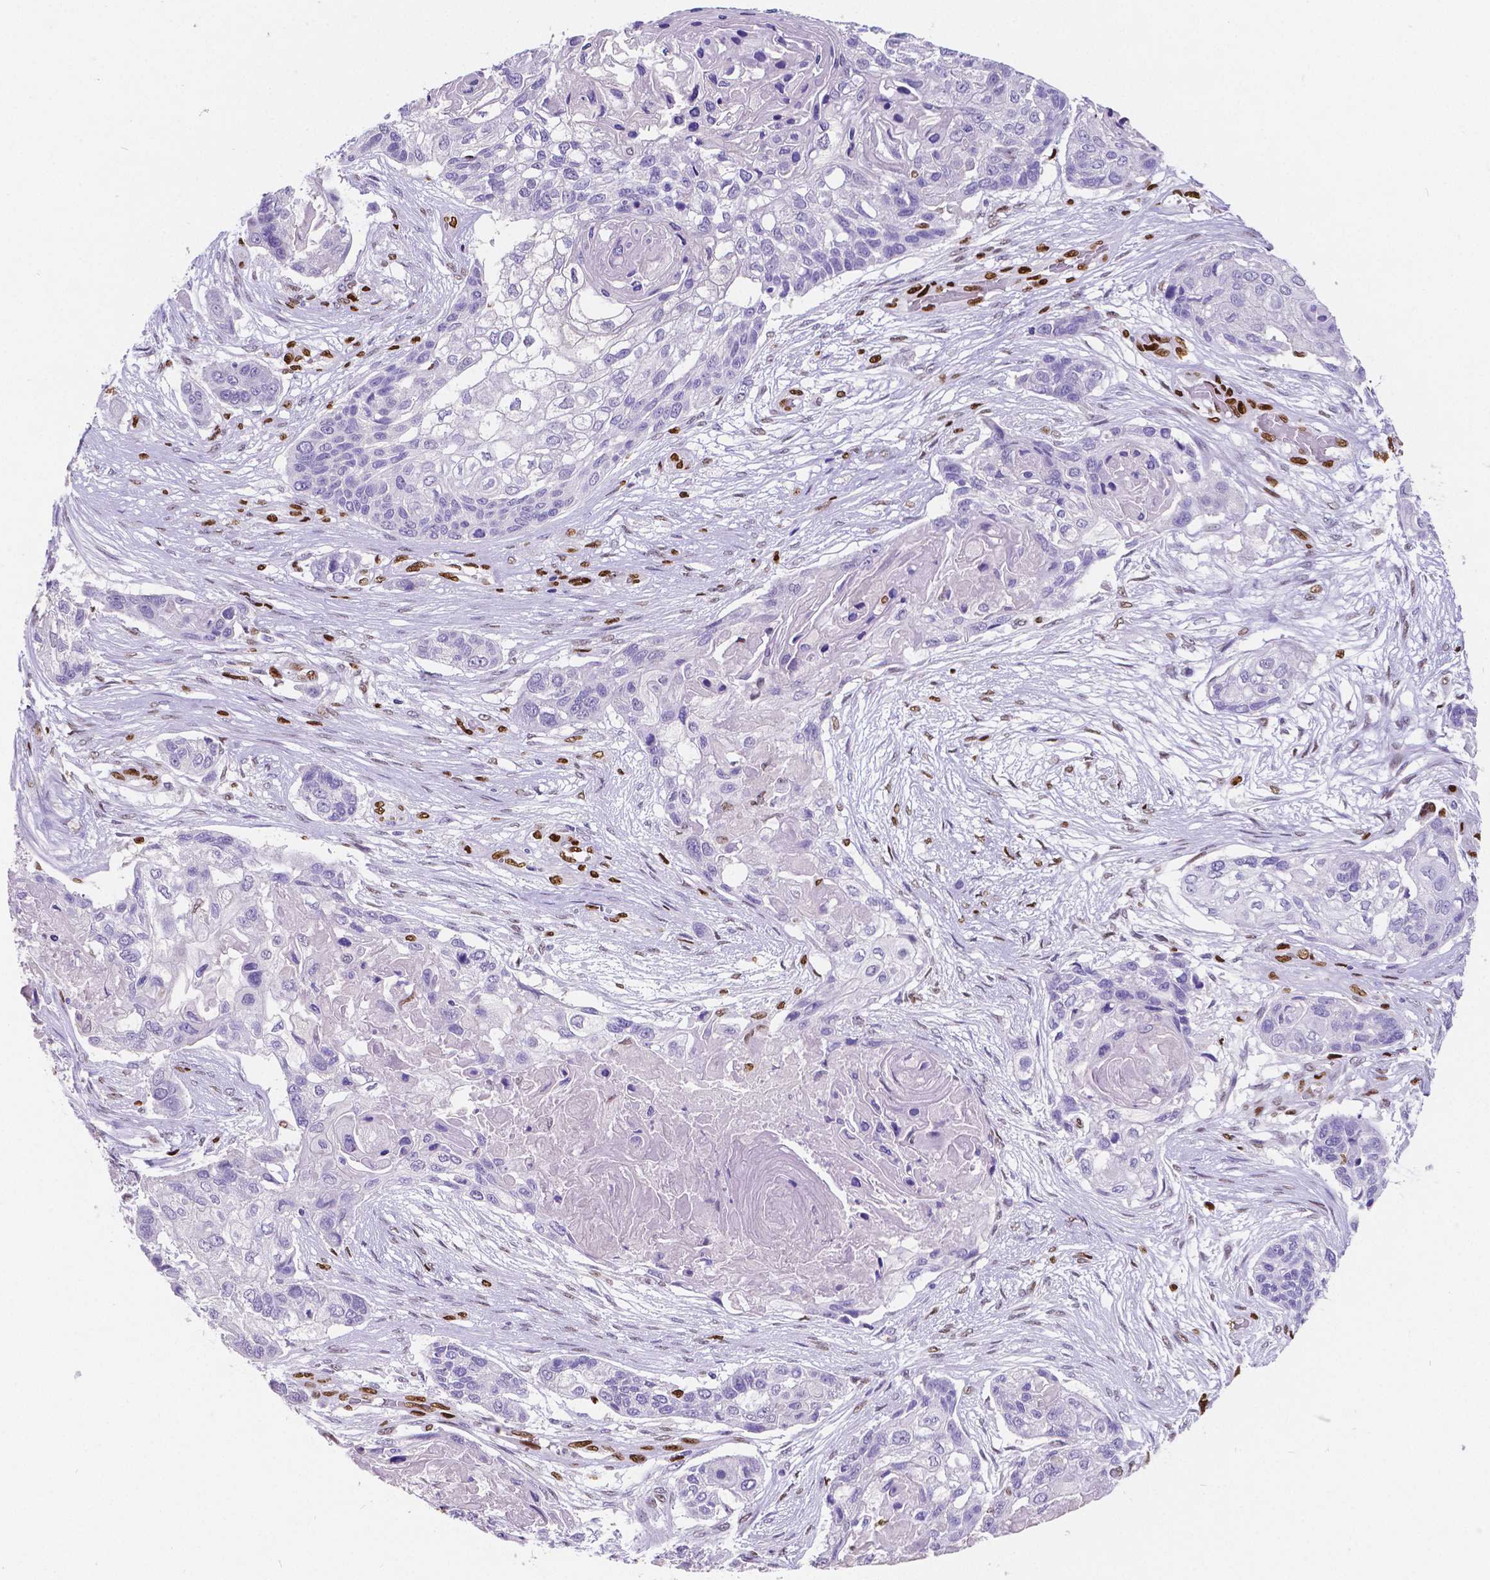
{"staining": {"intensity": "negative", "quantity": "none", "location": "none"}, "tissue": "lung cancer", "cell_type": "Tumor cells", "image_type": "cancer", "snomed": [{"axis": "morphology", "description": "Squamous cell carcinoma, NOS"}, {"axis": "topography", "description": "Lung"}], "caption": "Lung cancer (squamous cell carcinoma) was stained to show a protein in brown. There is no significant positivity in tumor cells. (Stains: DAB (3,3'-diaminobenzidine) immunohistochemistry (IHC) with hematoxylin counter stain, Microscopy: brightfield microscopy at high magnification).", "gene": "MEF2C", "patient": {"sex": "male", "age": 69}}